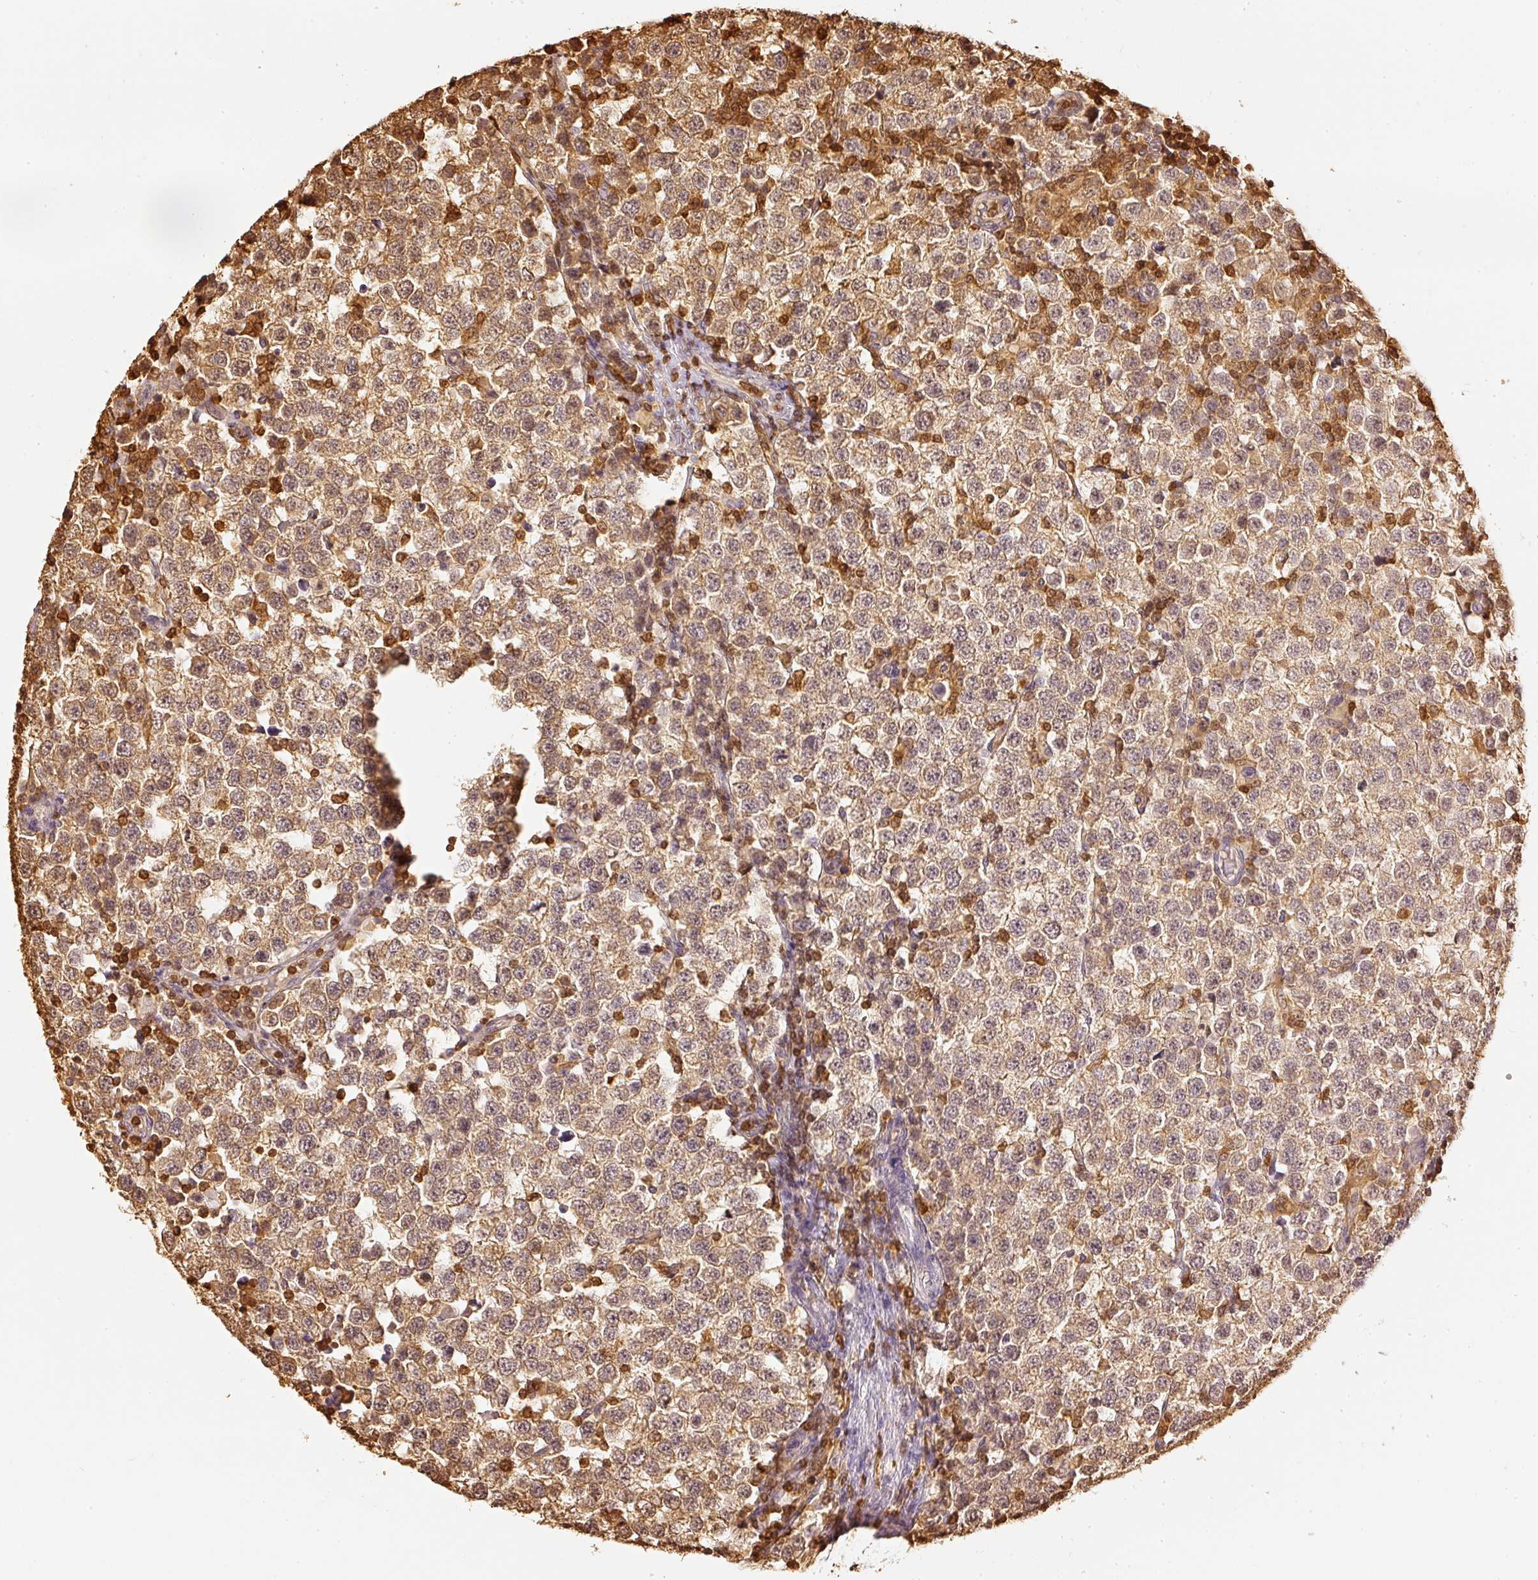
{"staining": {"intensity": "moderate", "quantity": ">75%", "location": "cytoplasmic/membranous"}, "tissue": "testis cancer", "cell_type": "Tumor cells", "image_type": "cancer", "snomed": [{"axis": "morphology", "description": "Seminoma, NOS"}, {"axis": "topography", "description": "Testis"}], "caption": "High-power microscopy captured an IHC micrograph of testis seminoma, revealing moderate cytoplasmic/membranous positivity in about >75% of tumor cells. (Stains: DAB (3,3'-diaminobenzidine) in brown, nuclei in blue, Microscopy: brightfield microscopy at high magnification).", "gene": "PFN1", "patient": {"sex": "male", "age": 34}}